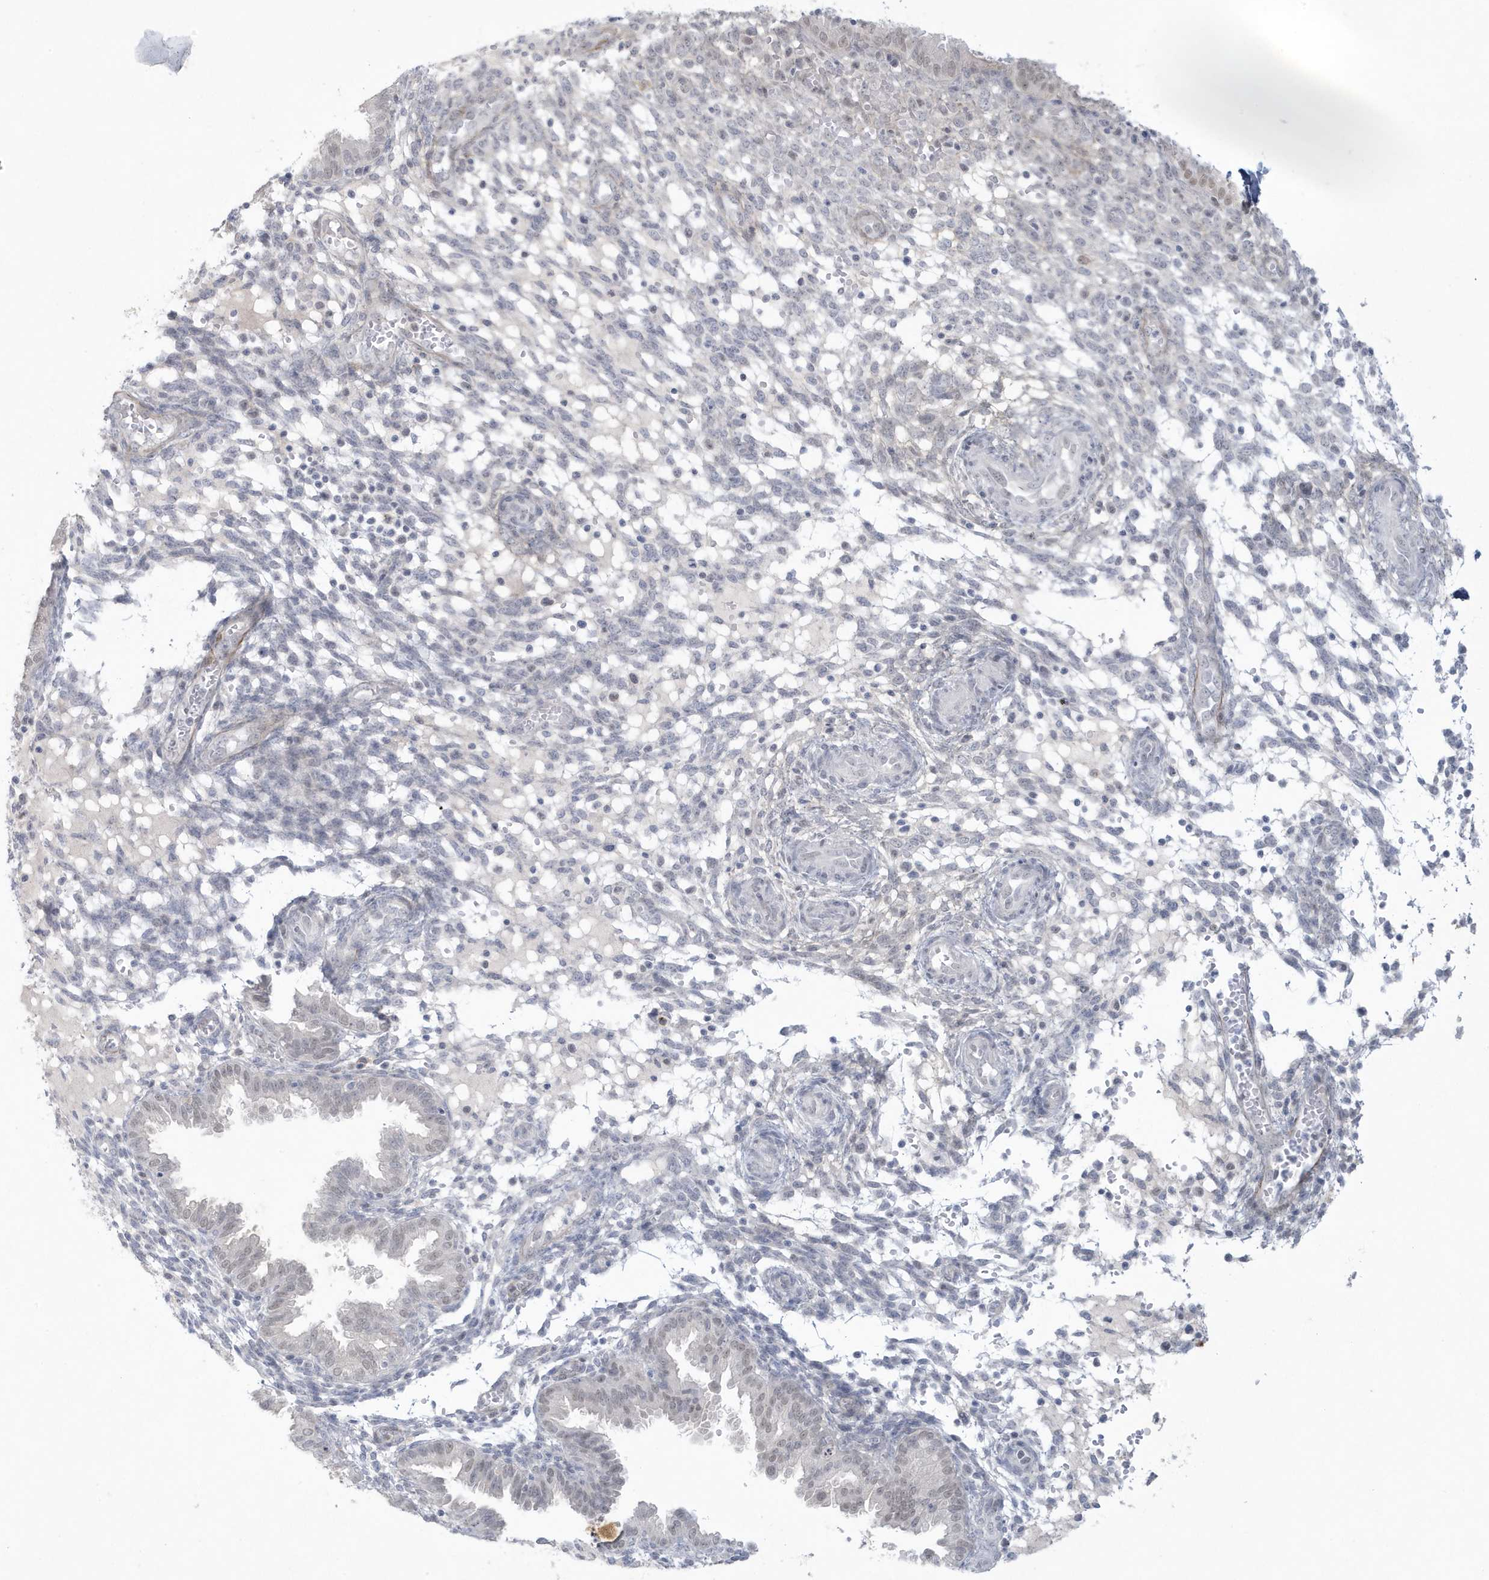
{"staining": {"intensity": "negative", "quantity": "none", "location": "none"}, "tissue": "endometrium", "cell_type": "Cells in endometrial stroma", "image_type": "normal", "snomed": [{"axis": "morphology", "description": "Normal tissue, NOS"}, {"axis": "topography", "description": "Endometrium"}], "caption": "This is an immunohistochemistry (IHC) histopathology image of unremarkable human endometrium. There is no staining in cells in endometrial stroma.", "gene": "HERC6", "patient": {"sex": "female", "age": 33}}